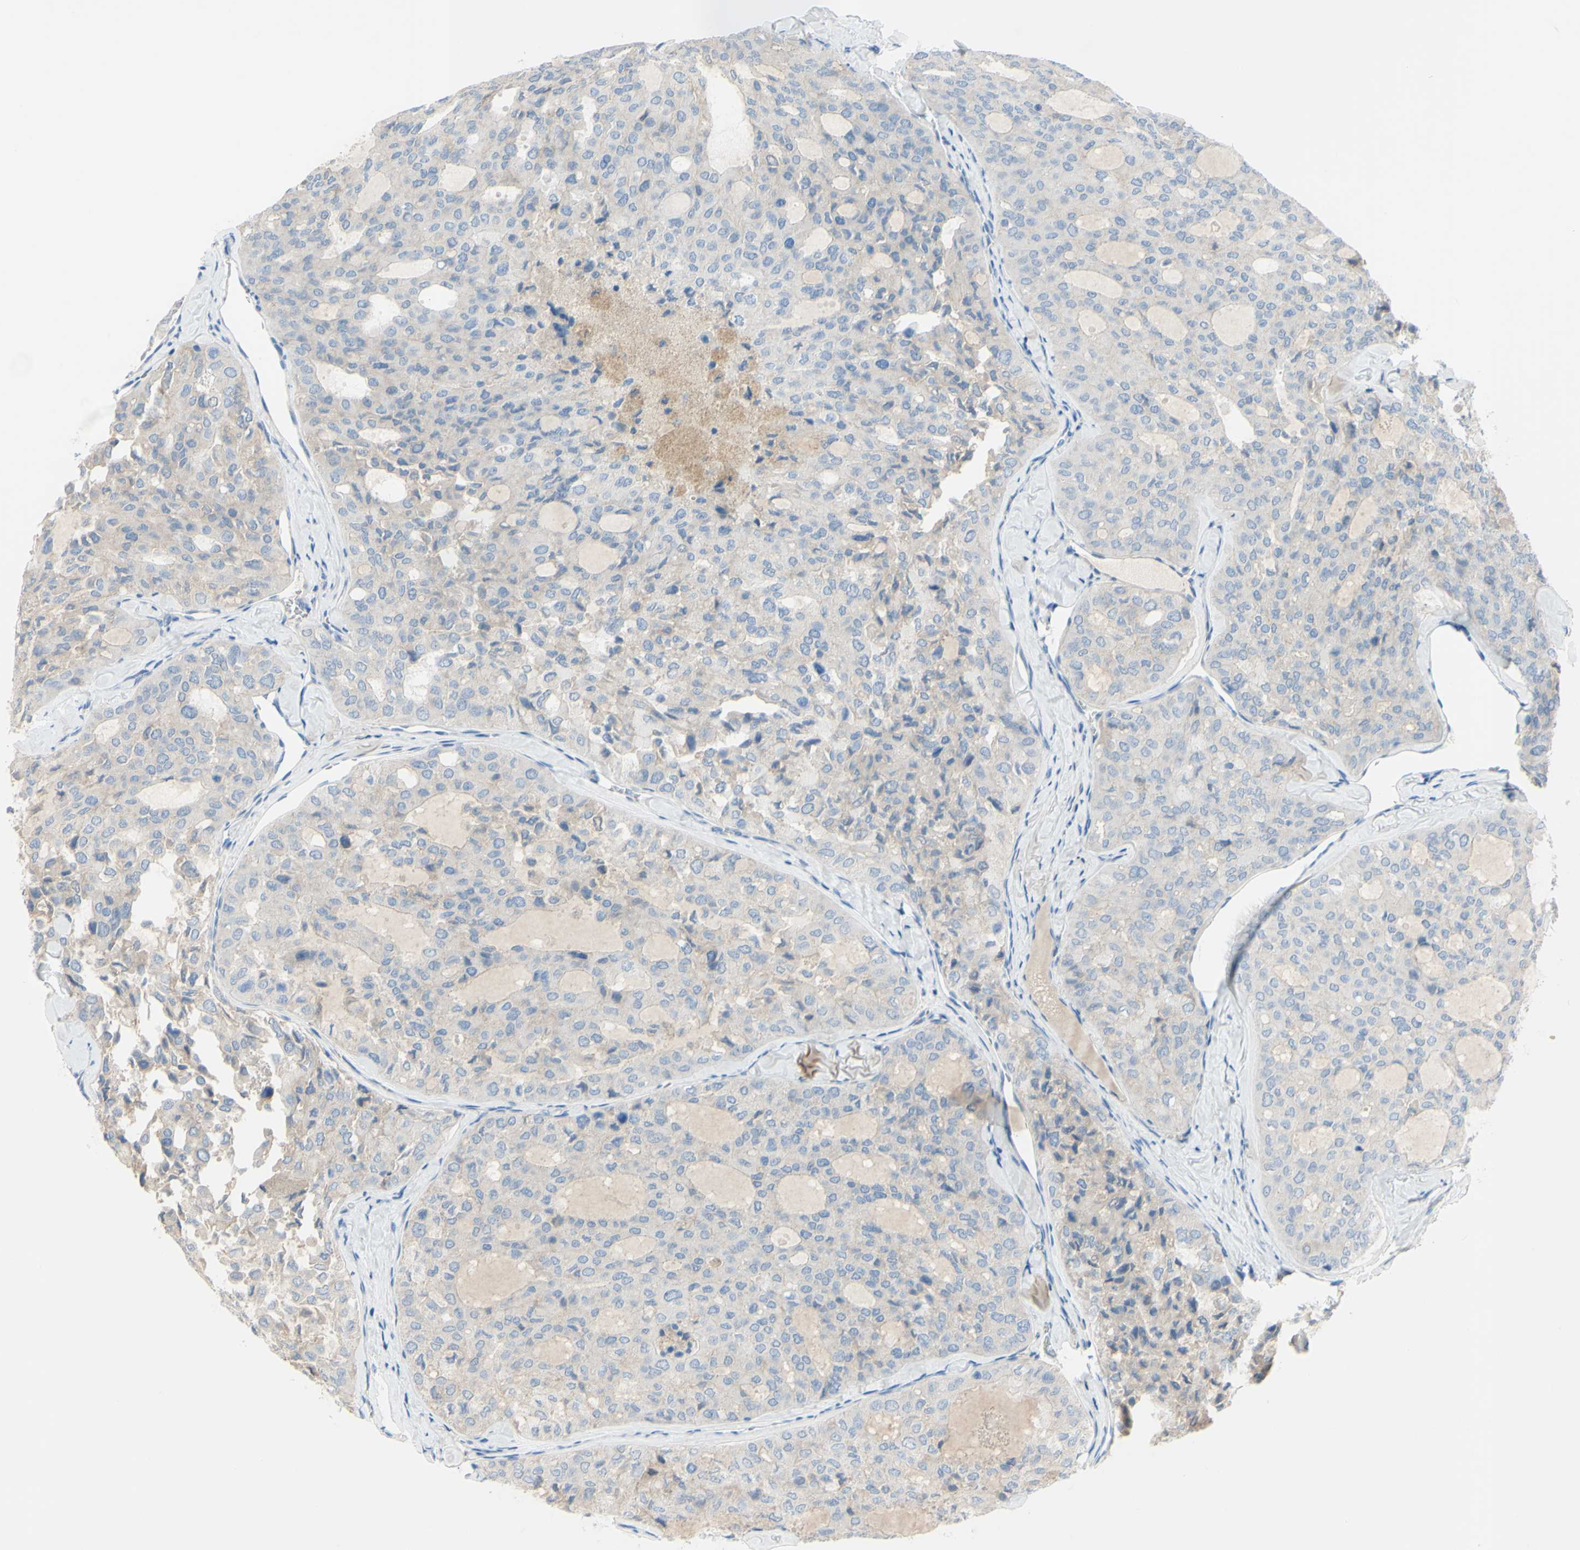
{"staining": {"intensity": "weak", "quantity": "<25%", "location": "cytoplasmic/membranous"}, "tissue": "thyroid cancer", "cell_type": "Tumor cells", "image_type": "cancer", "snomed": [{"axis": "morphology", "description": "Follicular adenoma carcinoma, NOS"}, {"axis": "topography", "description": "Thyroid gland"}], "caption": "Protein analysis of thyroid follicular adenoma carcinoma shows no significant positivity in tumor cells.", "gene": "FDFT1", "patient": {"sex": "male", "age": 75}}